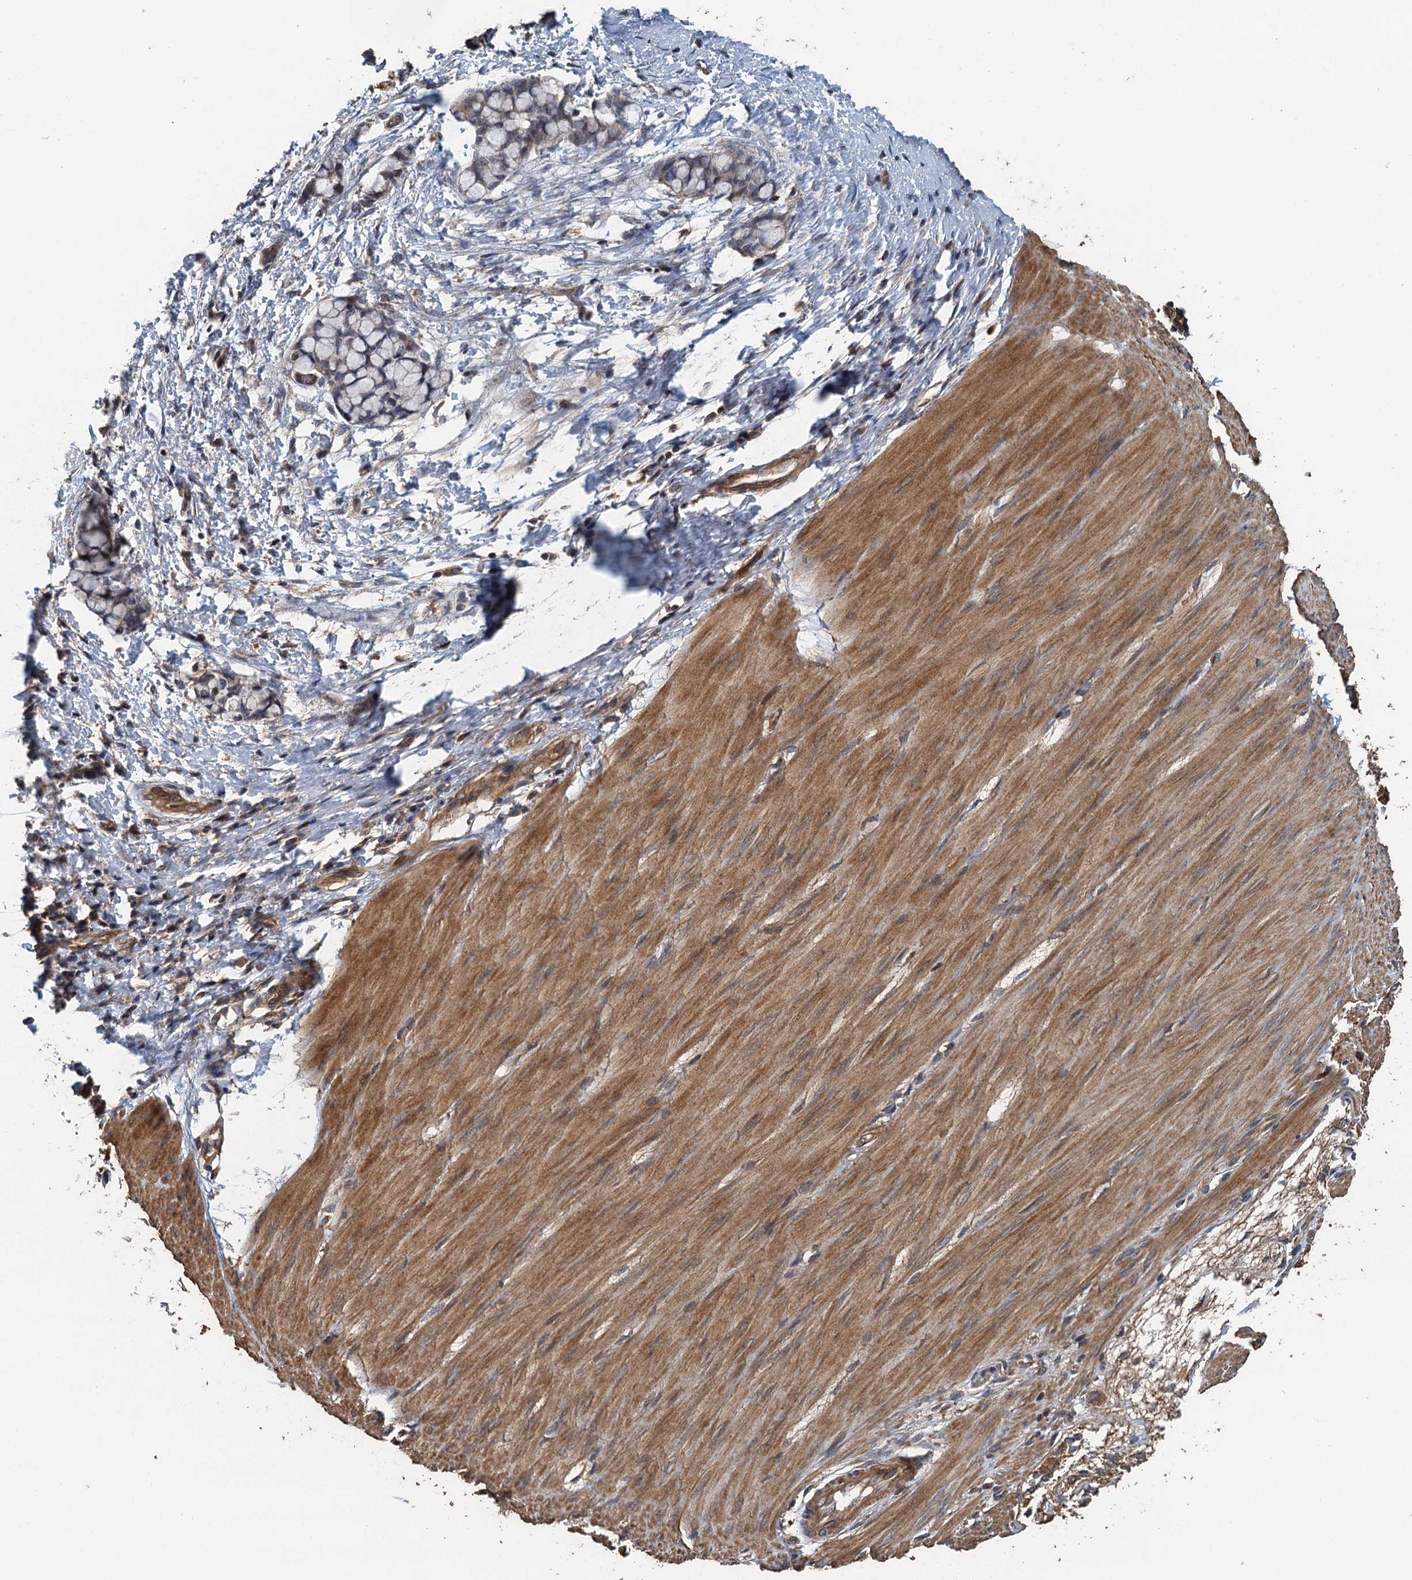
{"staining": {"intensity": "moderate", "quantity": ">75%", "location": "cytoplasmic/membranous"}, "tissue": "smooth muscle", "cell_type": "Smooth muscle cells", "image_type": "normal", "snomed": [{"axis": "morphology", "description": "Normal tissue, NOS"}, {"axis": "morphology", "description": "Adenocarcinoma, NOS"}, {"axis": "topography", "description": "Colon"}, {"axis": "topography", "description": "Peripheral nerve tissue"}], "caption": "An IHC image of unremarkable tissue is shown. Protein staining in brown highlights moderate cytoplasmic/membranous positivity in smooth muscle within smooth muscle cells.", "gene": "BORCS5", "patient": {"sex": "male", "age": 14}}